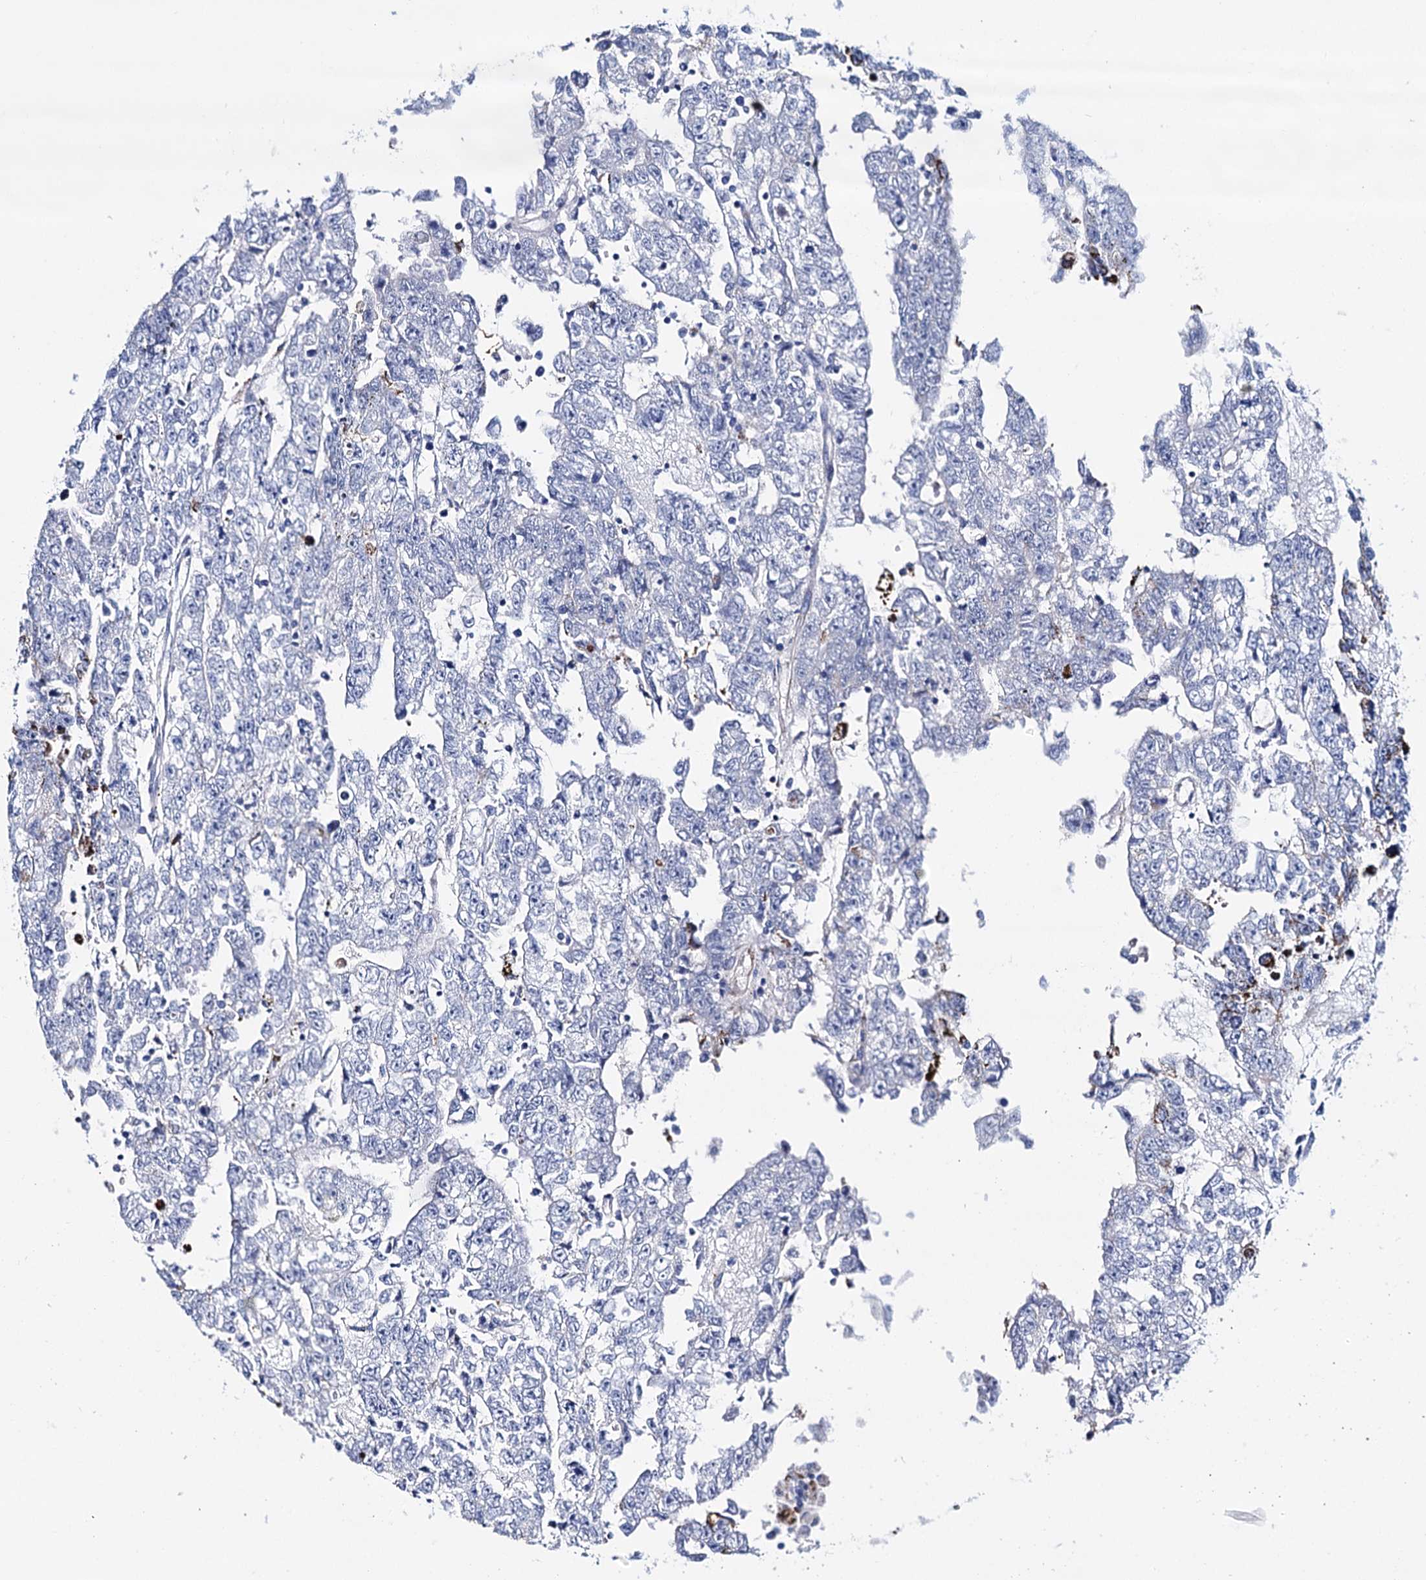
{"staining": {"intensity": "negative", "quantity": "none", "location": "none"}, "tissue": "testis cancer", "cell_type": "Tumor cells", "image_type": "cancer", "snomed": [{"axis": "morphology", "description": "Carcinoma, Embryonal, NOS"}, {"axis": "topography", "description": "Testis"}], "caption": "Tumor cells are negative for brown protein staining in testis embryonal carcinoma.", "gene": "UBASH3B", "patient": {"sex": "male", "age": 25}}